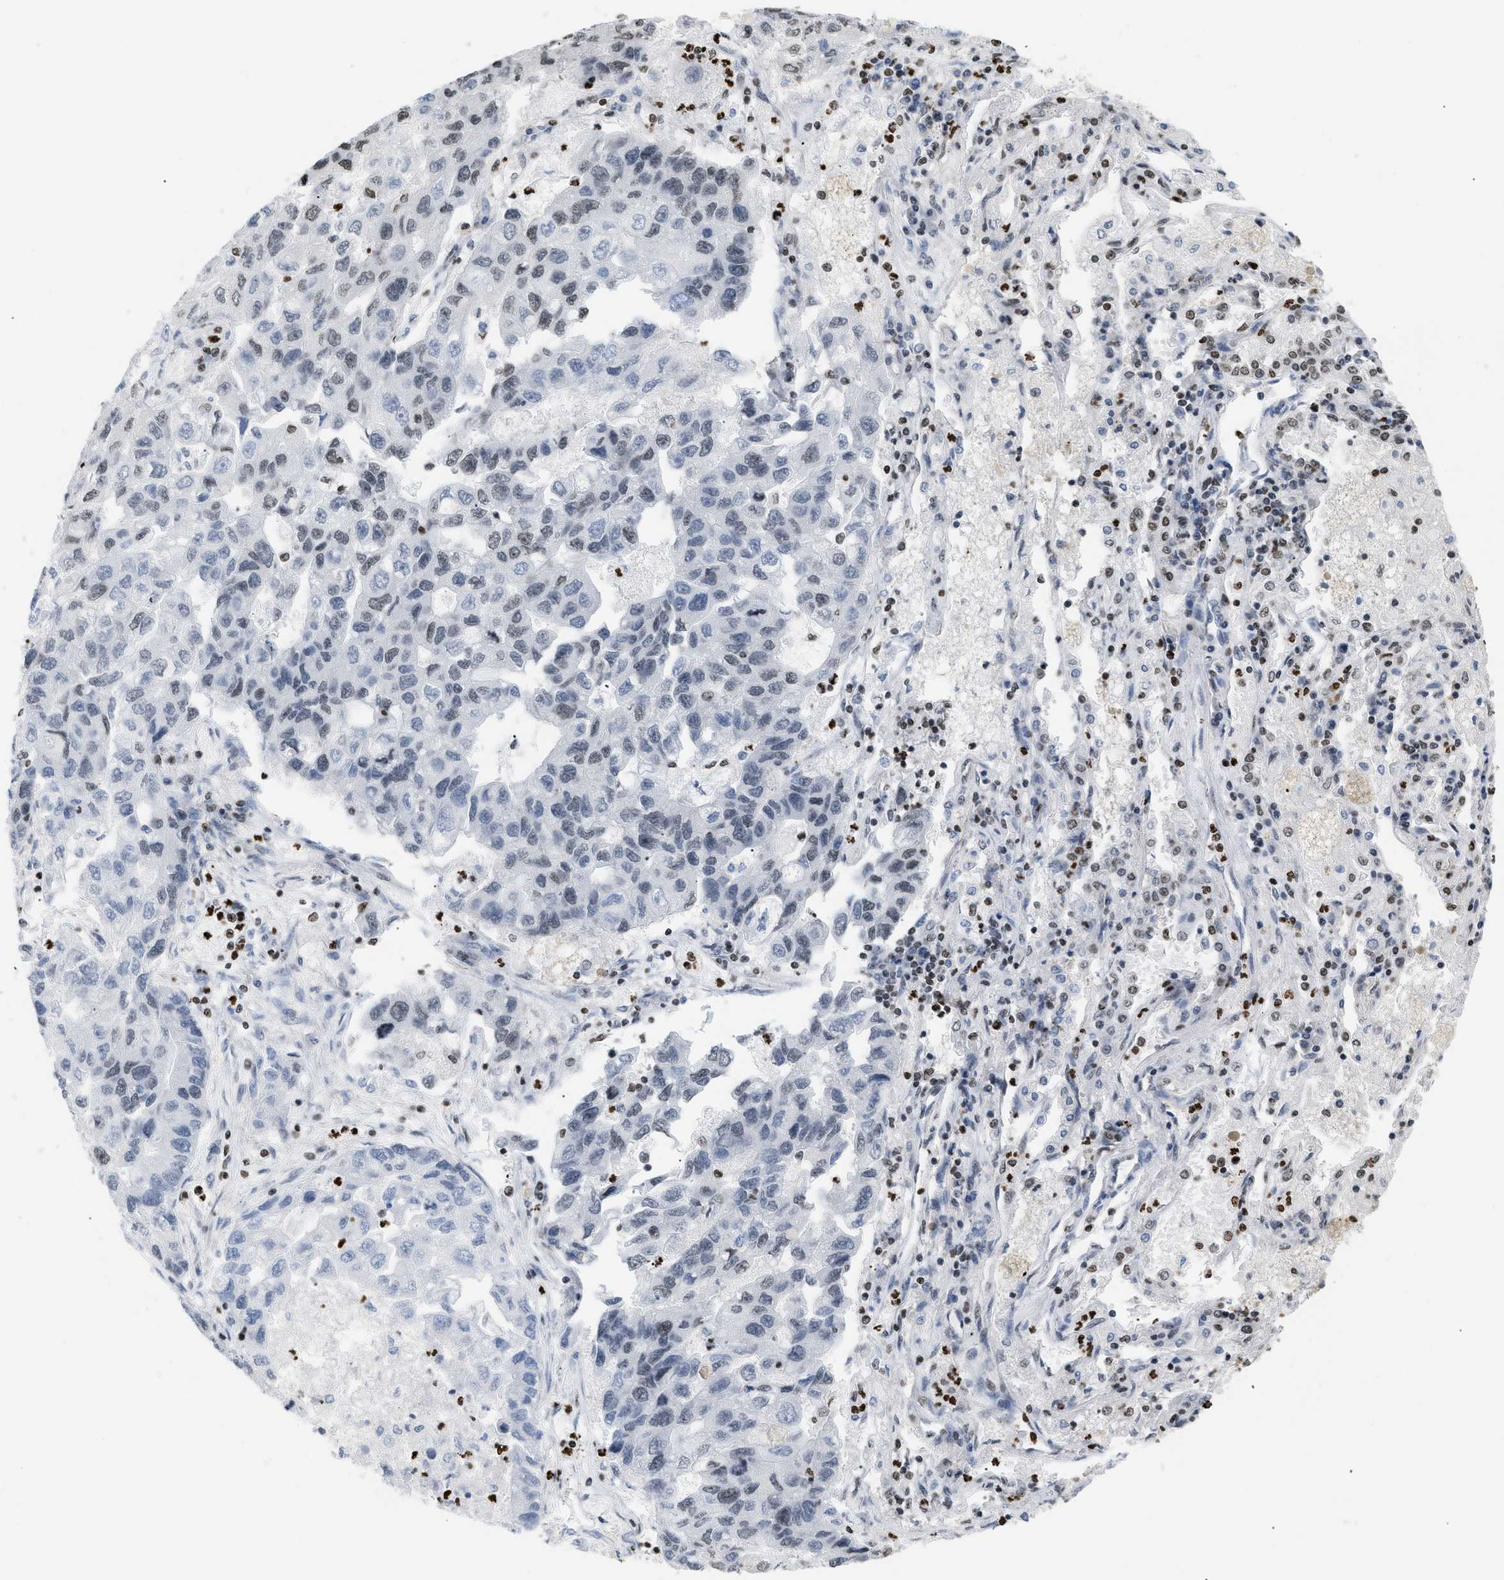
{"staining": {"intensity": "weak", "quantity": "25%-75%", "location": "nuclear"}, "tissue": "lung cancer", "cell_type": "Tumor cells", "image_type": "cancer", "snomed": [{"axis": "morphology", "description": "Adenocarcinoma, NOS"}, {"axis": "topography", "description": "Lung"}], "caption": "Immunohistochemistry (IHC) of lung adenocarcinoma exhibits low levels of weak nuclear positivity in about 25%-75% of tumor cells.", "gene": "HMGN2", "patient": {"sex": "female", "age": 51}}